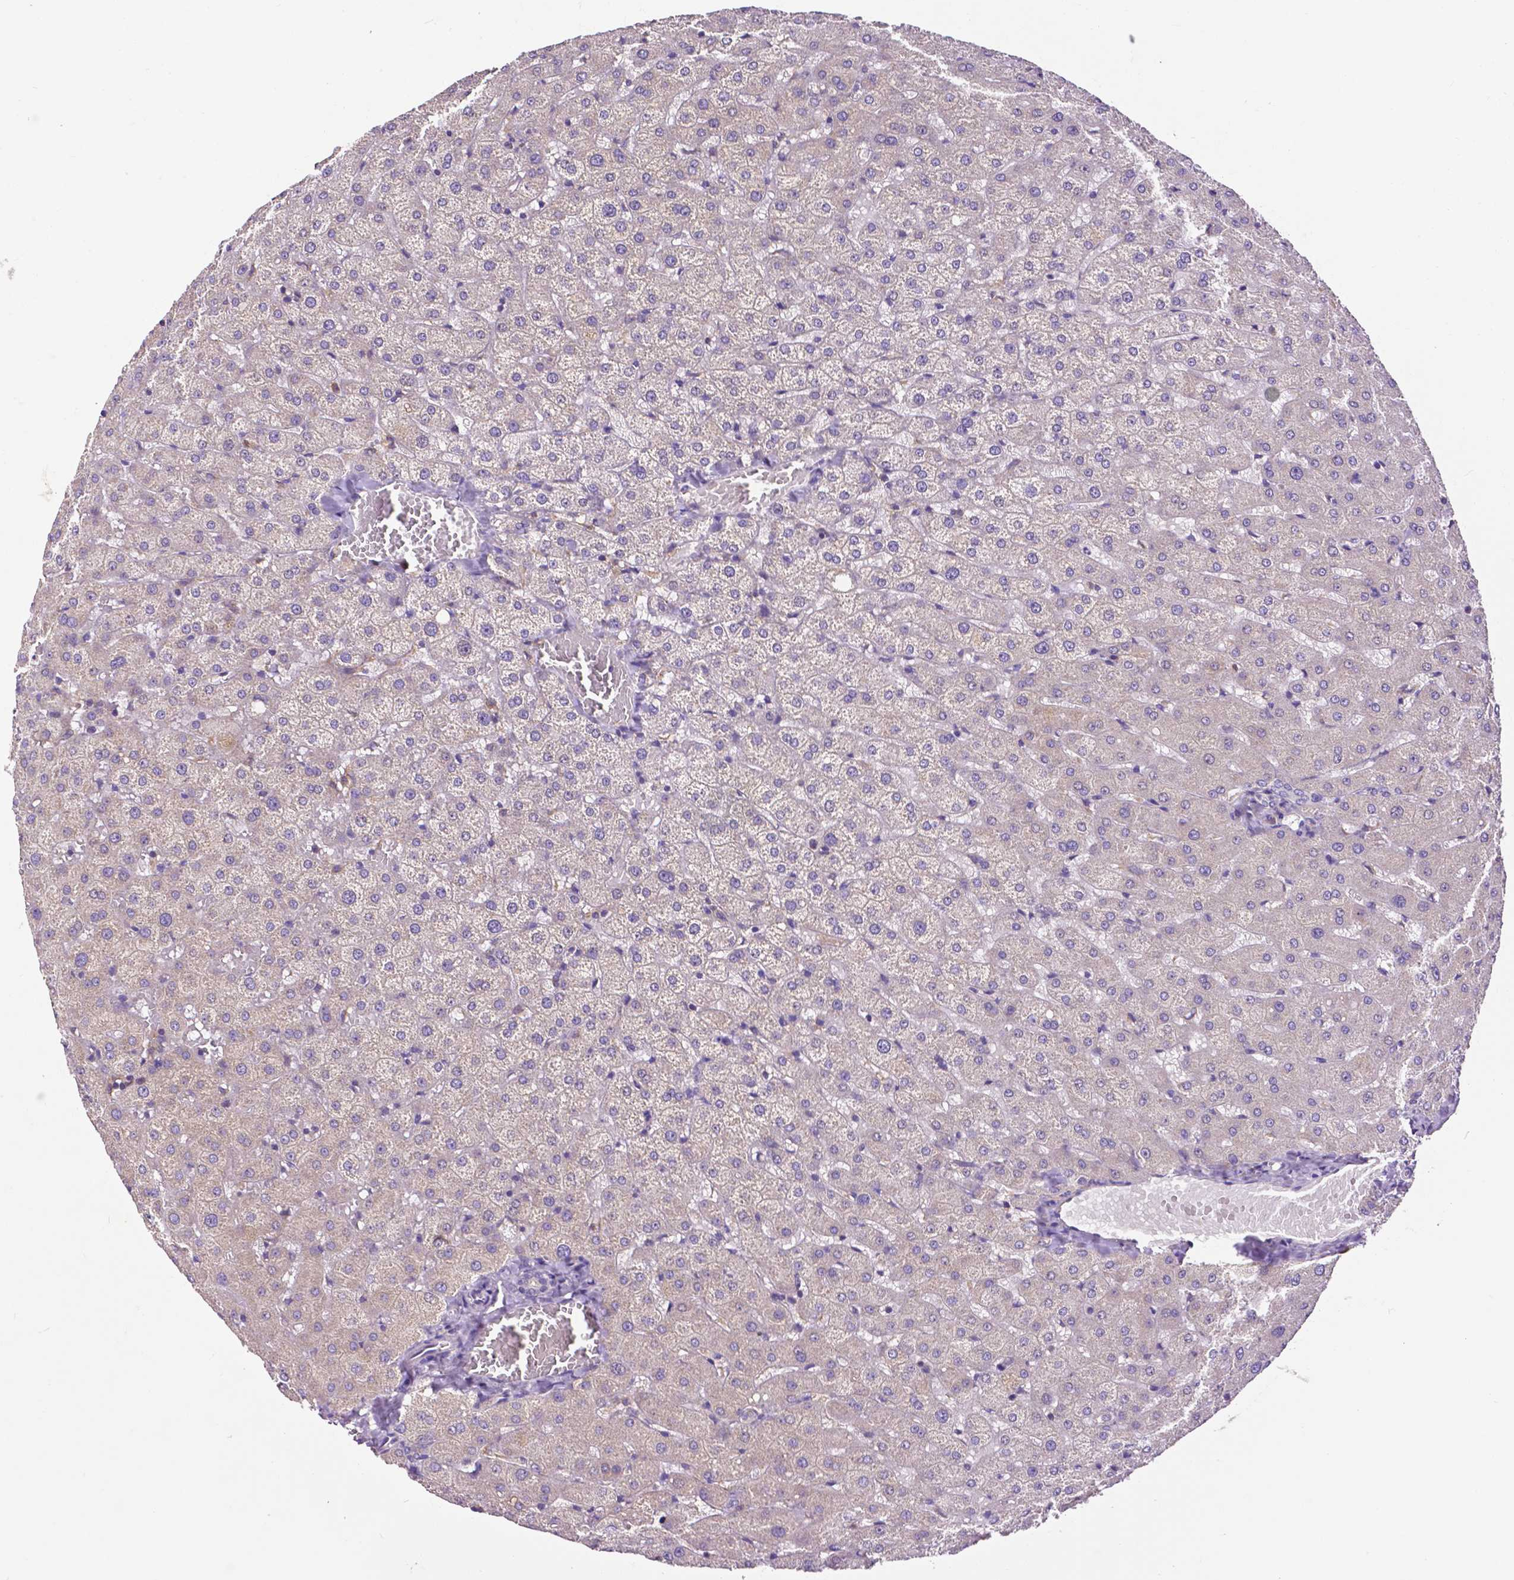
{"staining": {"intensity": "negative", "quantity": "none", "location": "none"}, "tissue": "liver", "cell_type": "Cholangiocytes", "image_type": "normal", "snomed": [{"axis": "morphology", "description": "Normal tissue, NOS"}, {"axis": "topography", "description": "Liver"}], "caption": "Immunohistochemistry (IHC) histopathology image of normal liver: human liver stained with DAB (3,3'-diaminobenzidine) demonstrates no significant protein expression in cholangiocytes. The staining is performed using DAB (3,3'-diaminobenzidine) brown chromogen with nuclei counter-stained in using hematoxylin.", "gene": "DICER1", "patient": {"sex": "female", "age": 50}}